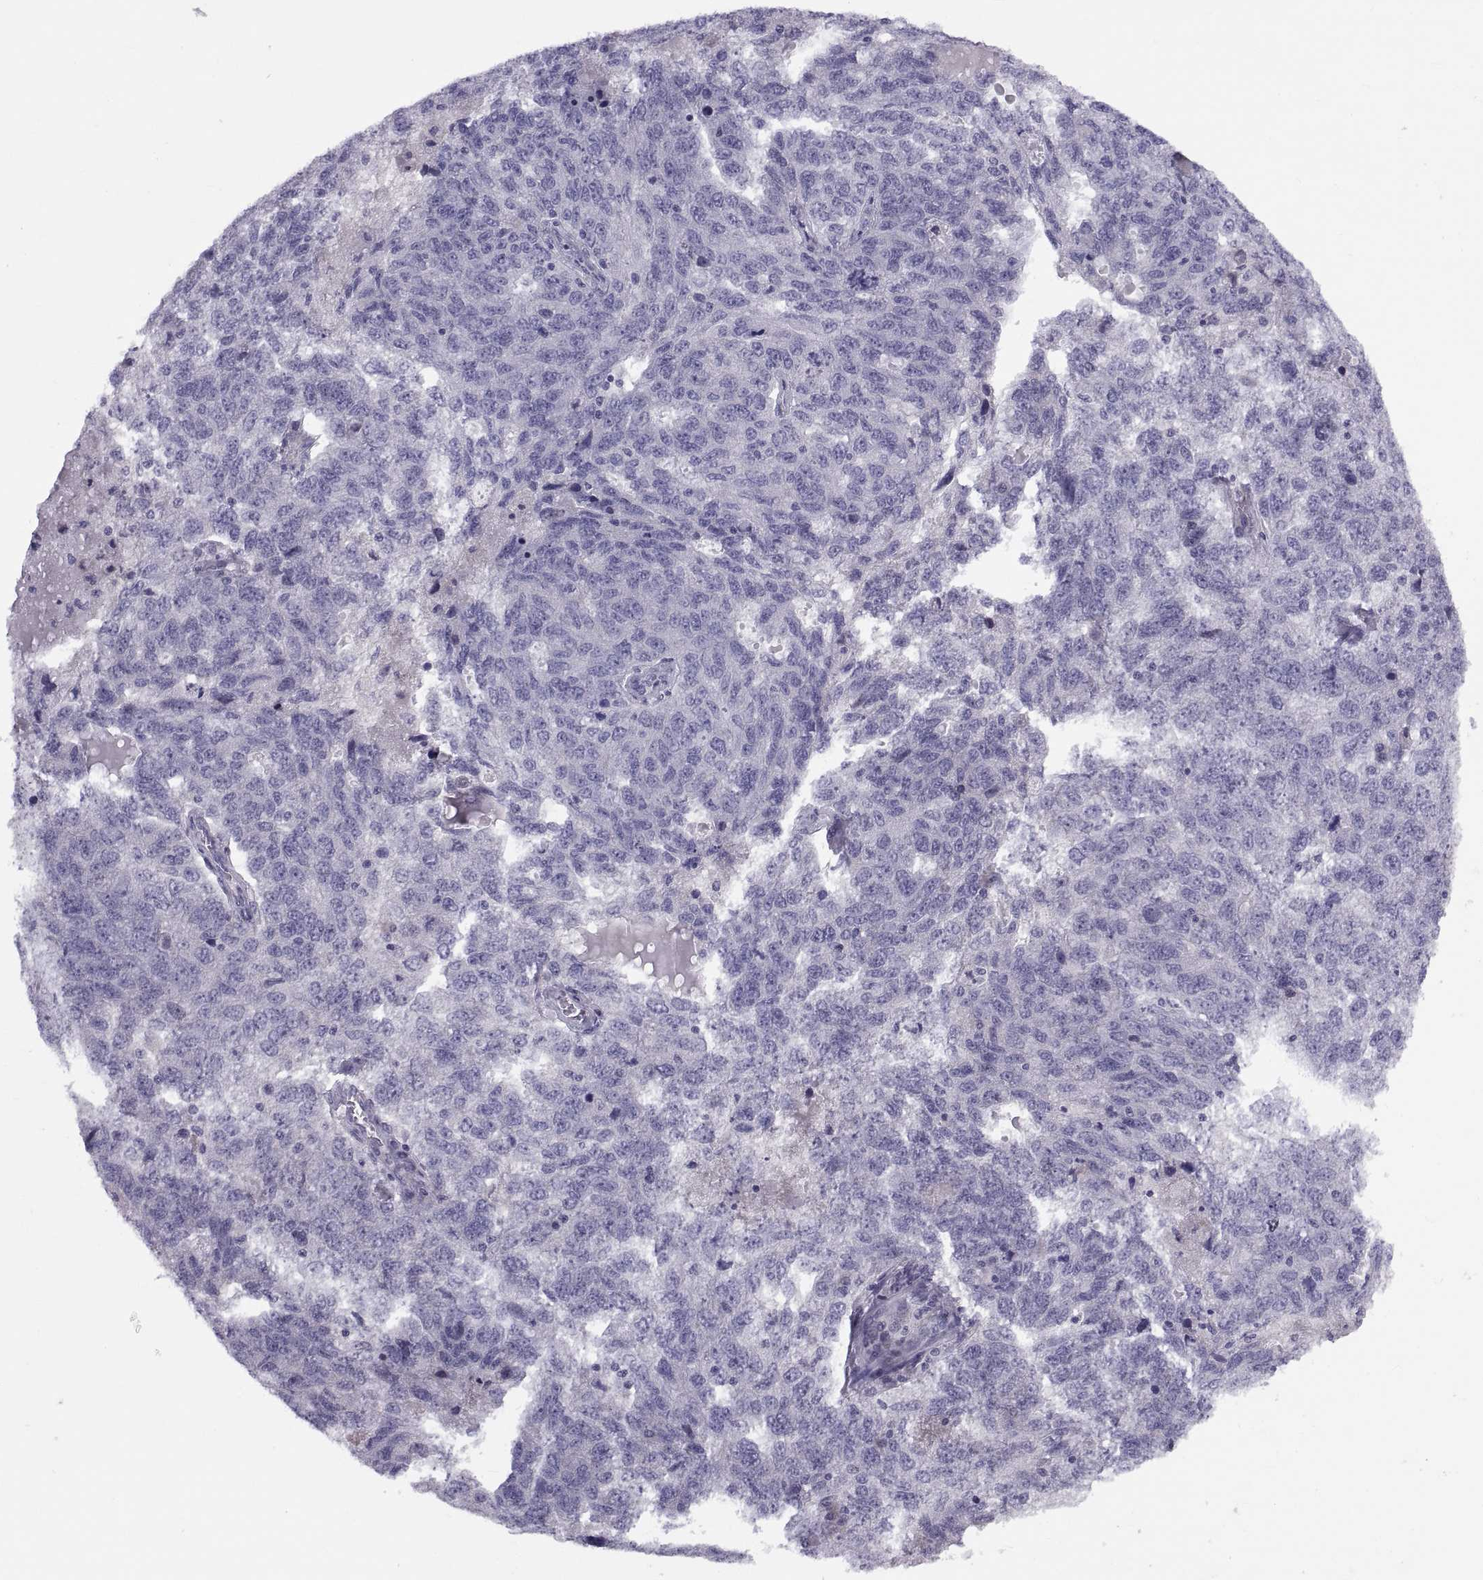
{"staining": {"intensity": "negative", "quantity": "none", "location": "none"}, "tissue": "ovarian cancer", "cell_type": "Tumor cells", "image_type": "cancer", "snomed": [{"axis": "morphology", "description": "Cystadenocarcinoma, serous, NOS"}, {"axis": "topography", "description": "Ovary"}], "caption": "High magnification brightfield microscopy of ovarian serous cystadenocarcinoma stained with DAB (3,3'-diaminobenzidine) (brown) and counterstained with hematoxylin (blue): tumor cells show no significant staining.", "gene": "TMEM158", "patient": {"sex": "female", "age": 71}}